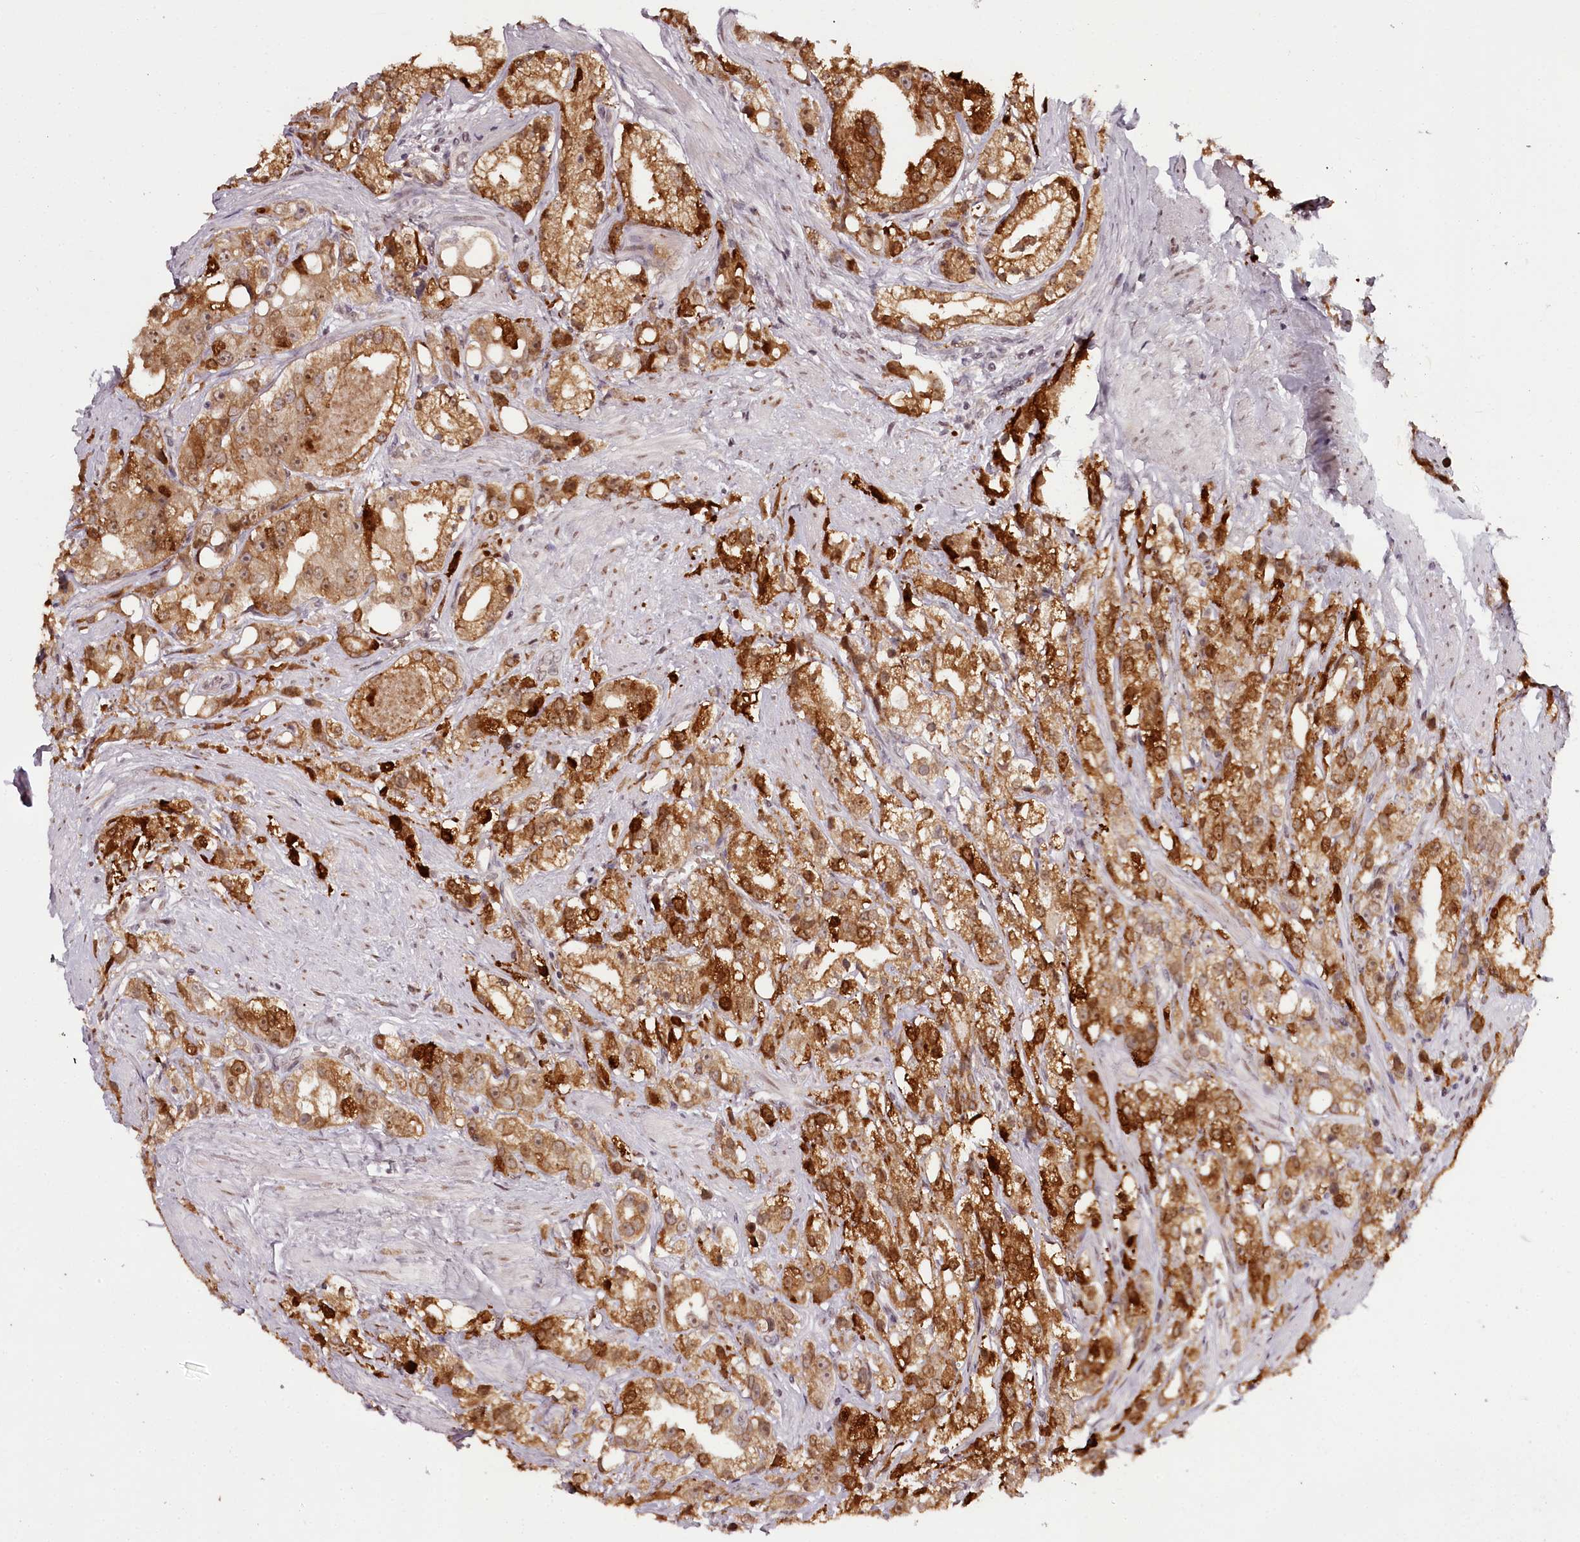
{"staining": {"intensity": "moderate", "quantity": ">75%", "location": "cytoplasmic/membranous,nuclear"}, "tissue": "prostate cancer", "cell_type": "Tumor cells", "image_type": "cancer", "snomed": [{"axis": "morphology", "description": "Adenocarcinoma, NOS"}, {"axis": "topography", "description": "Prostate"}], "caption": "Brown immunohistochemical staining in human prostate adenocarcinoma shows moderate cytoplasmic/membranous and nuclear positivity in approximately >75% of tumor cells. (brown staining indicates protein expression, while blue staining denotes nuclei).", "gene": "THYN1", "patient": {"sex": "male", "age": 79}}